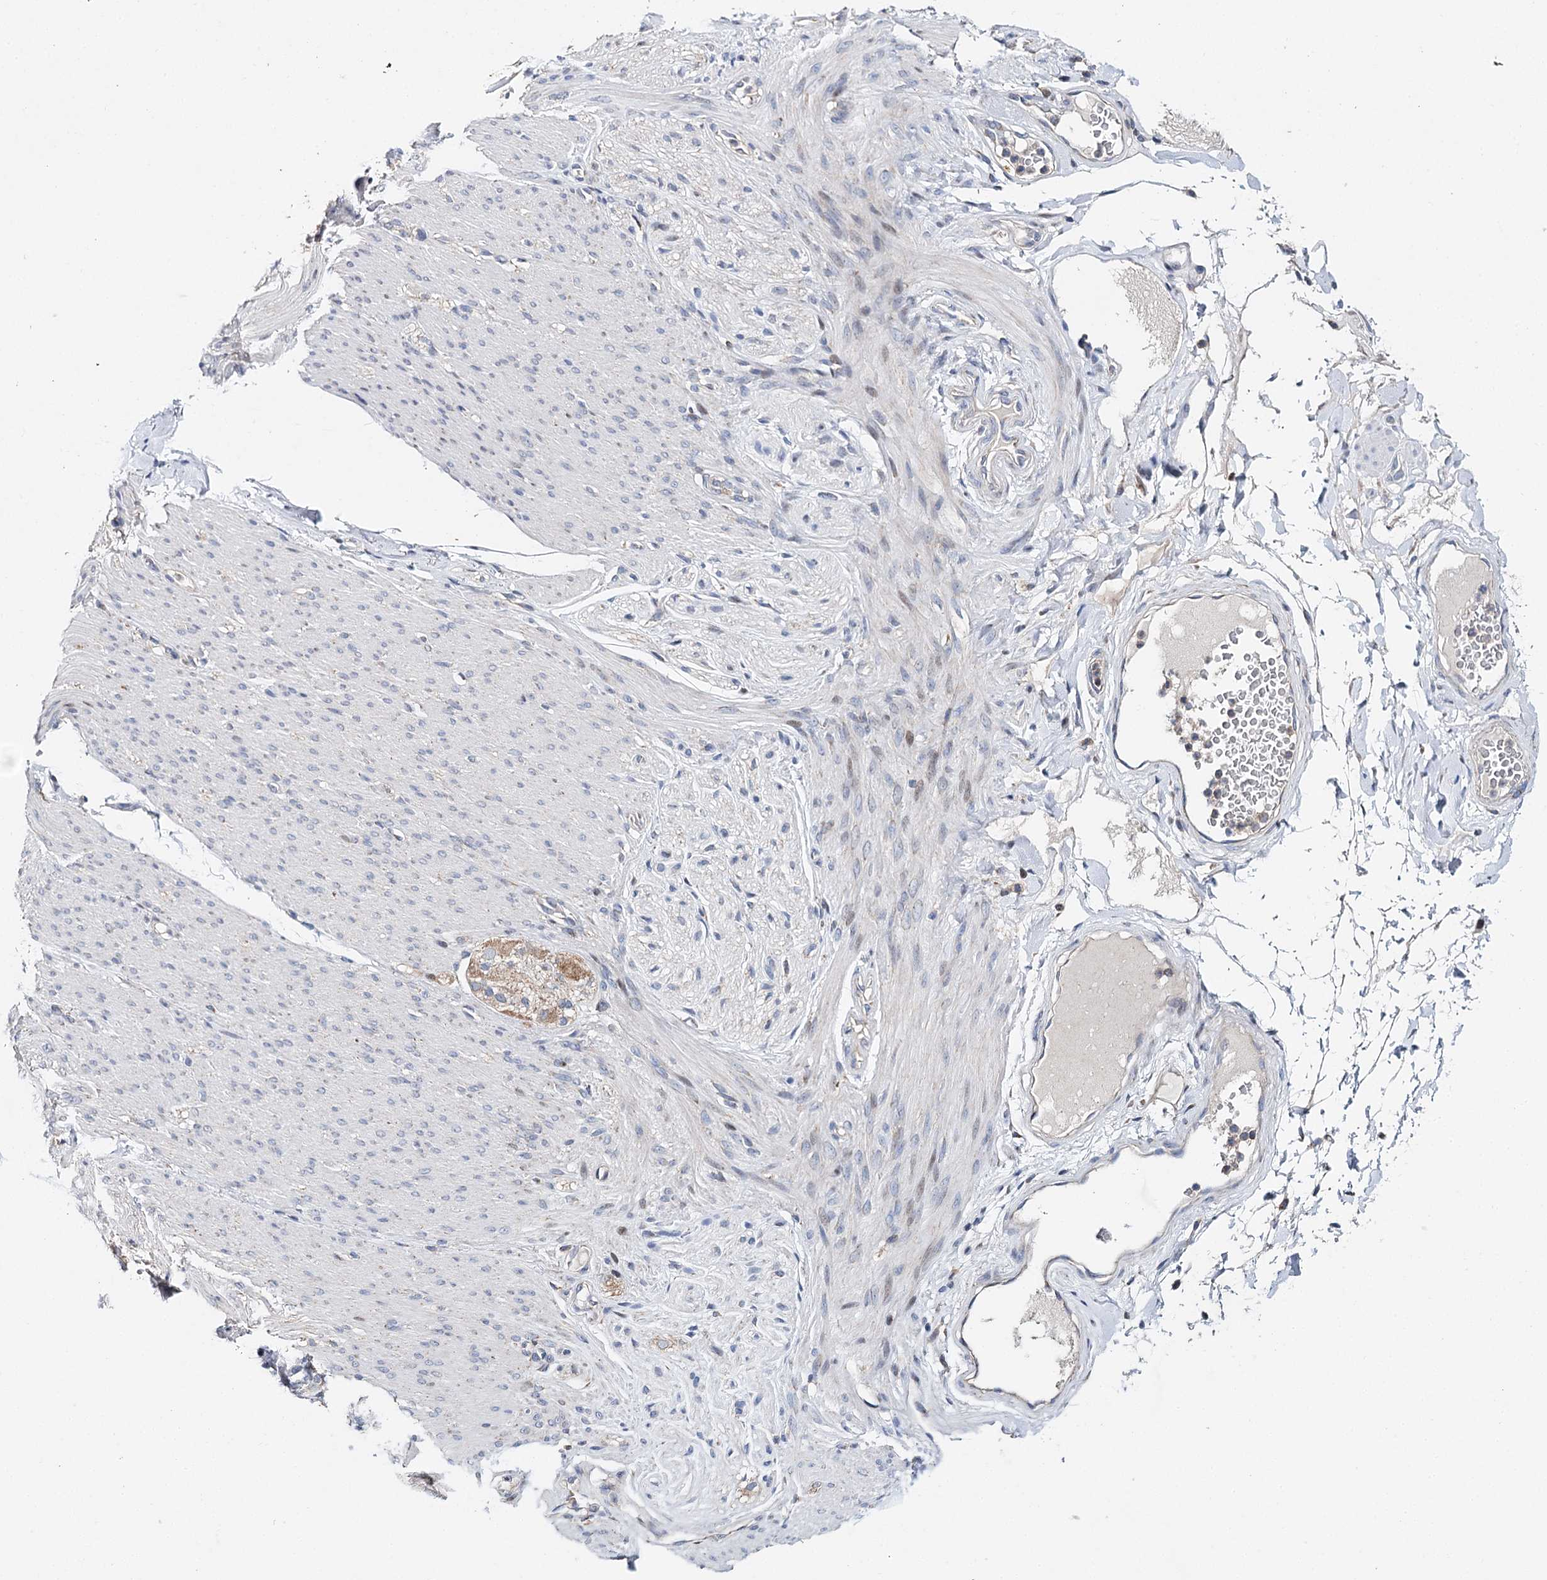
{"staining": {"intensity": "negative", "quantity": "none", "location": "none"}, "tissue": "adipose tissue", "cell_type": "Adipocytes", "image_type": "normal", "snomed": [{"axis": "morphology", "description": "Normal tissue, NOS"}, {"axis": "topography", "description": "Colon"}, {"axis": "topography", "description": "Peripheral nerve tissue"}], "caption": "The histopathology image displays no significant expression in adipocytes of adipose tissue.", "gene": "CFAP46", "patient": {"sex": "female", "age": 61}}